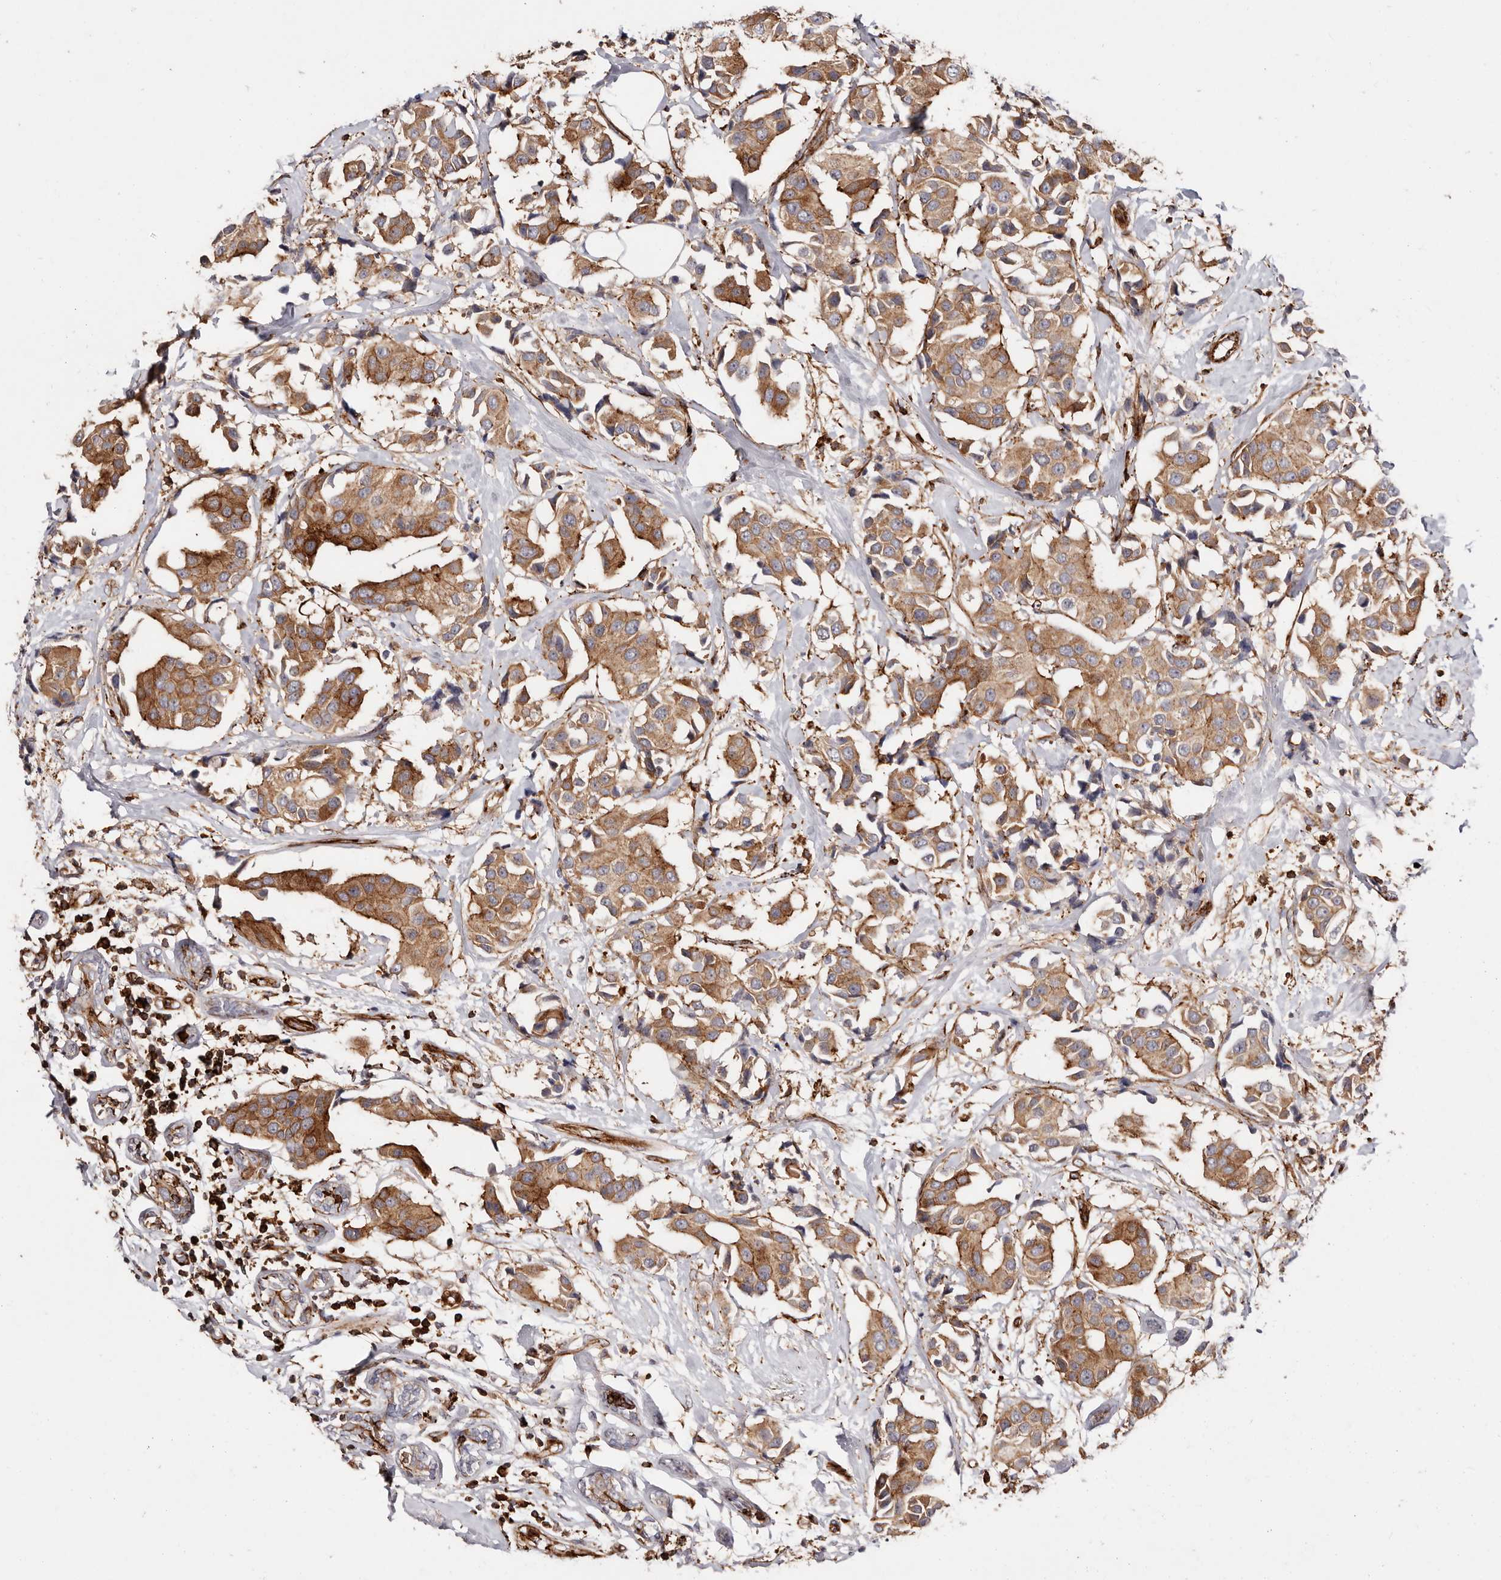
{"staining": {"intensity": "moderate", "quantity": ">75%", "location": "cytoplasmic/membranous"}, "tissue": "breast cancer", "cell_type": "Tumor cells", "image_type": "cancer", "snomed": [{"axis": "morphology", "description": "Normal tissue, NOS"}, {"axis": "morphology", "description": "Duct carcinoma"}, {"axis": "topography", "description": "Breast"}], "caption": "A high-resolution image shows immunohistochemistry (IHC) staining of breast cancer (intraductal carcinoma), which displays moderate cytoplasmic/membranous positivity in about >75% of tumor cells.", "gene": "PTPN22", "patient": {"sex": "female", "age": 39}}